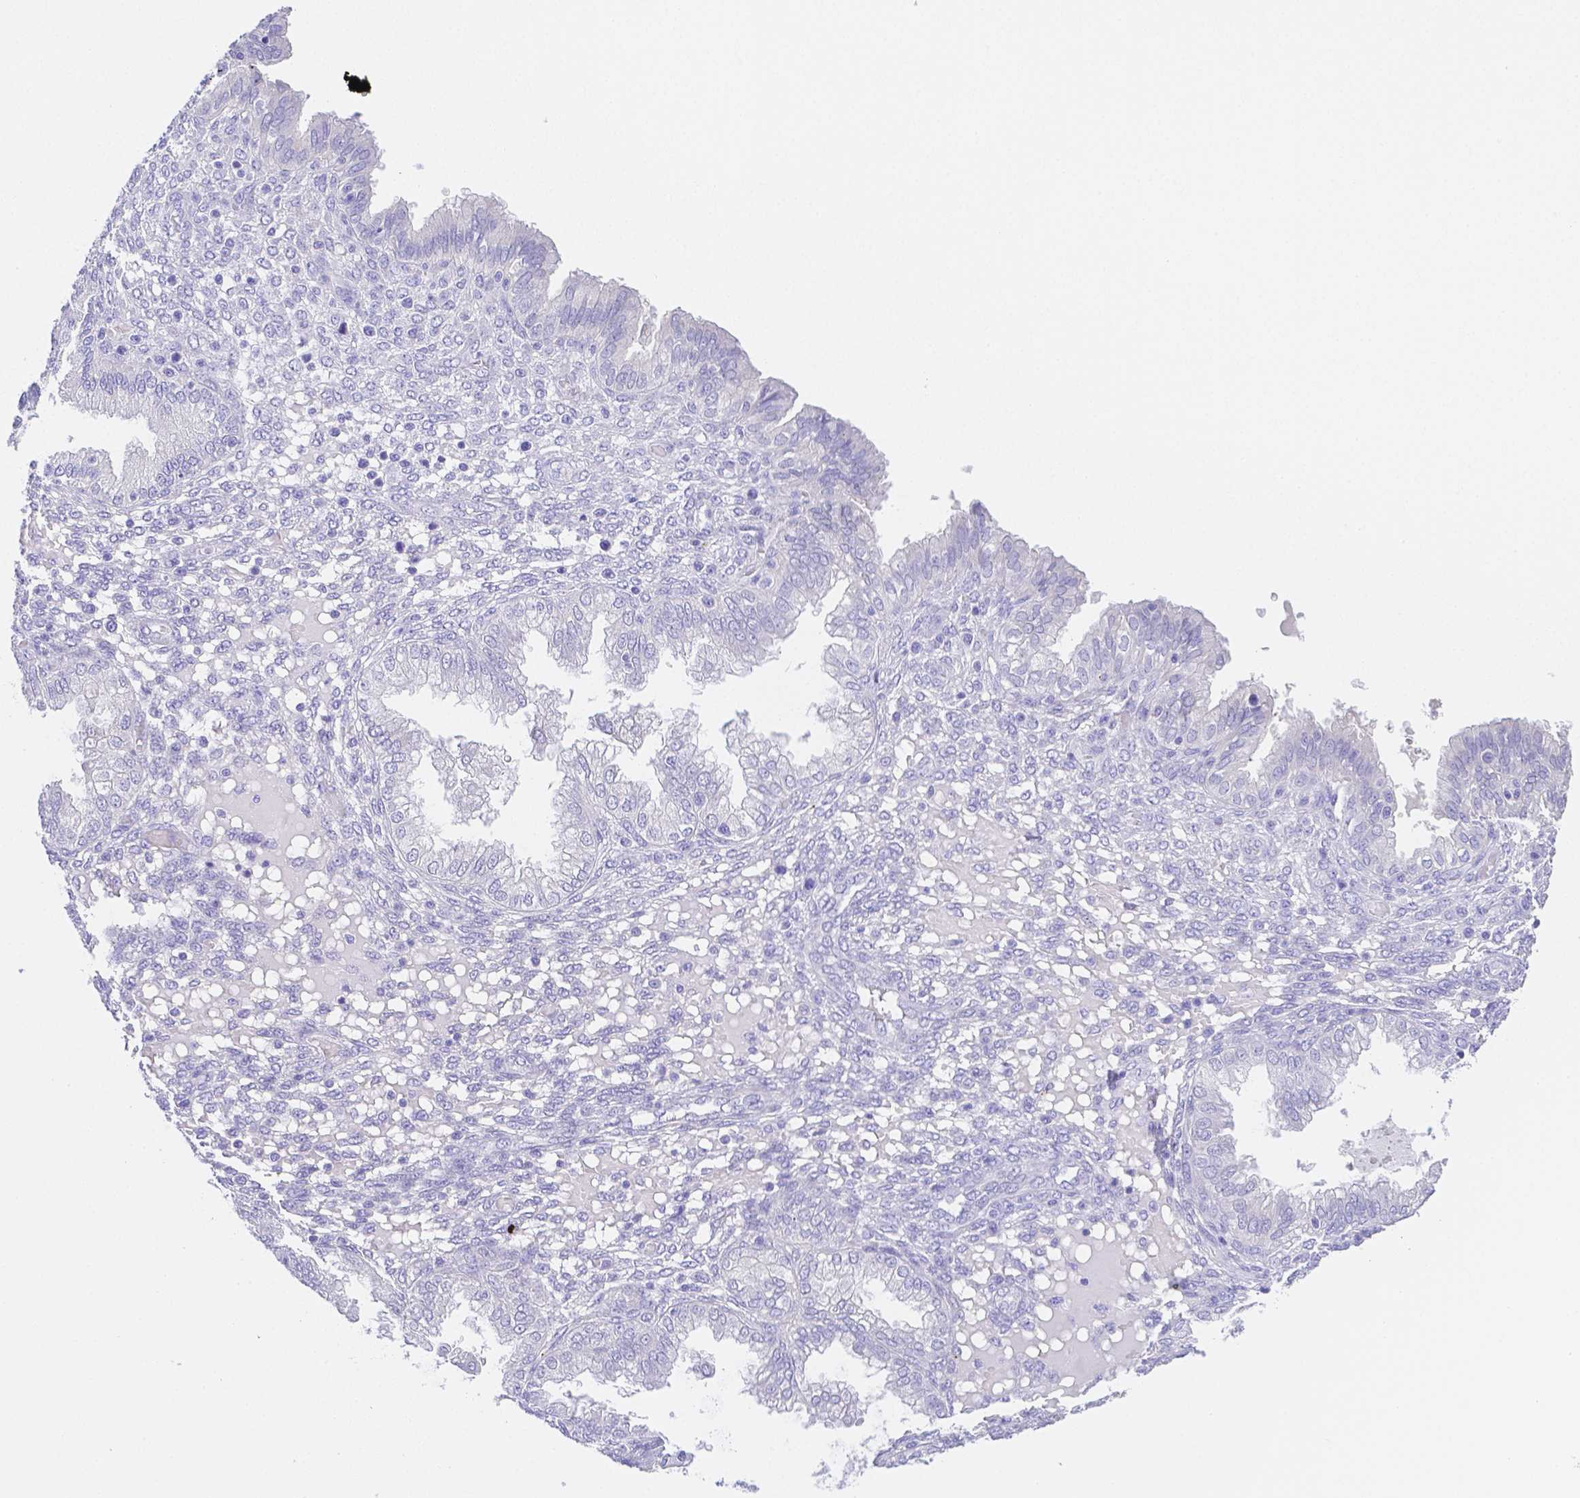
{"staining": {"intensity": "negative", "quantity": "none", "location": "none"}, "tissue": "endometrium", "cell_type": "Cells in endometrial stroma", "image_type": "normal", "snomed": [{"axis": "morphology", "description": "Normal tissue, NOS"}, {"axis": "topography", "description": "Endometrium"}], "caption": "Cells in endometrial stroma show no significant protein staining in normal endometrium. (DAB immunohistochemistry (IHC) with hematoxylin counter stain).", "gene": "ZG16B", "patient": {"sex": "female", "age": 33}}